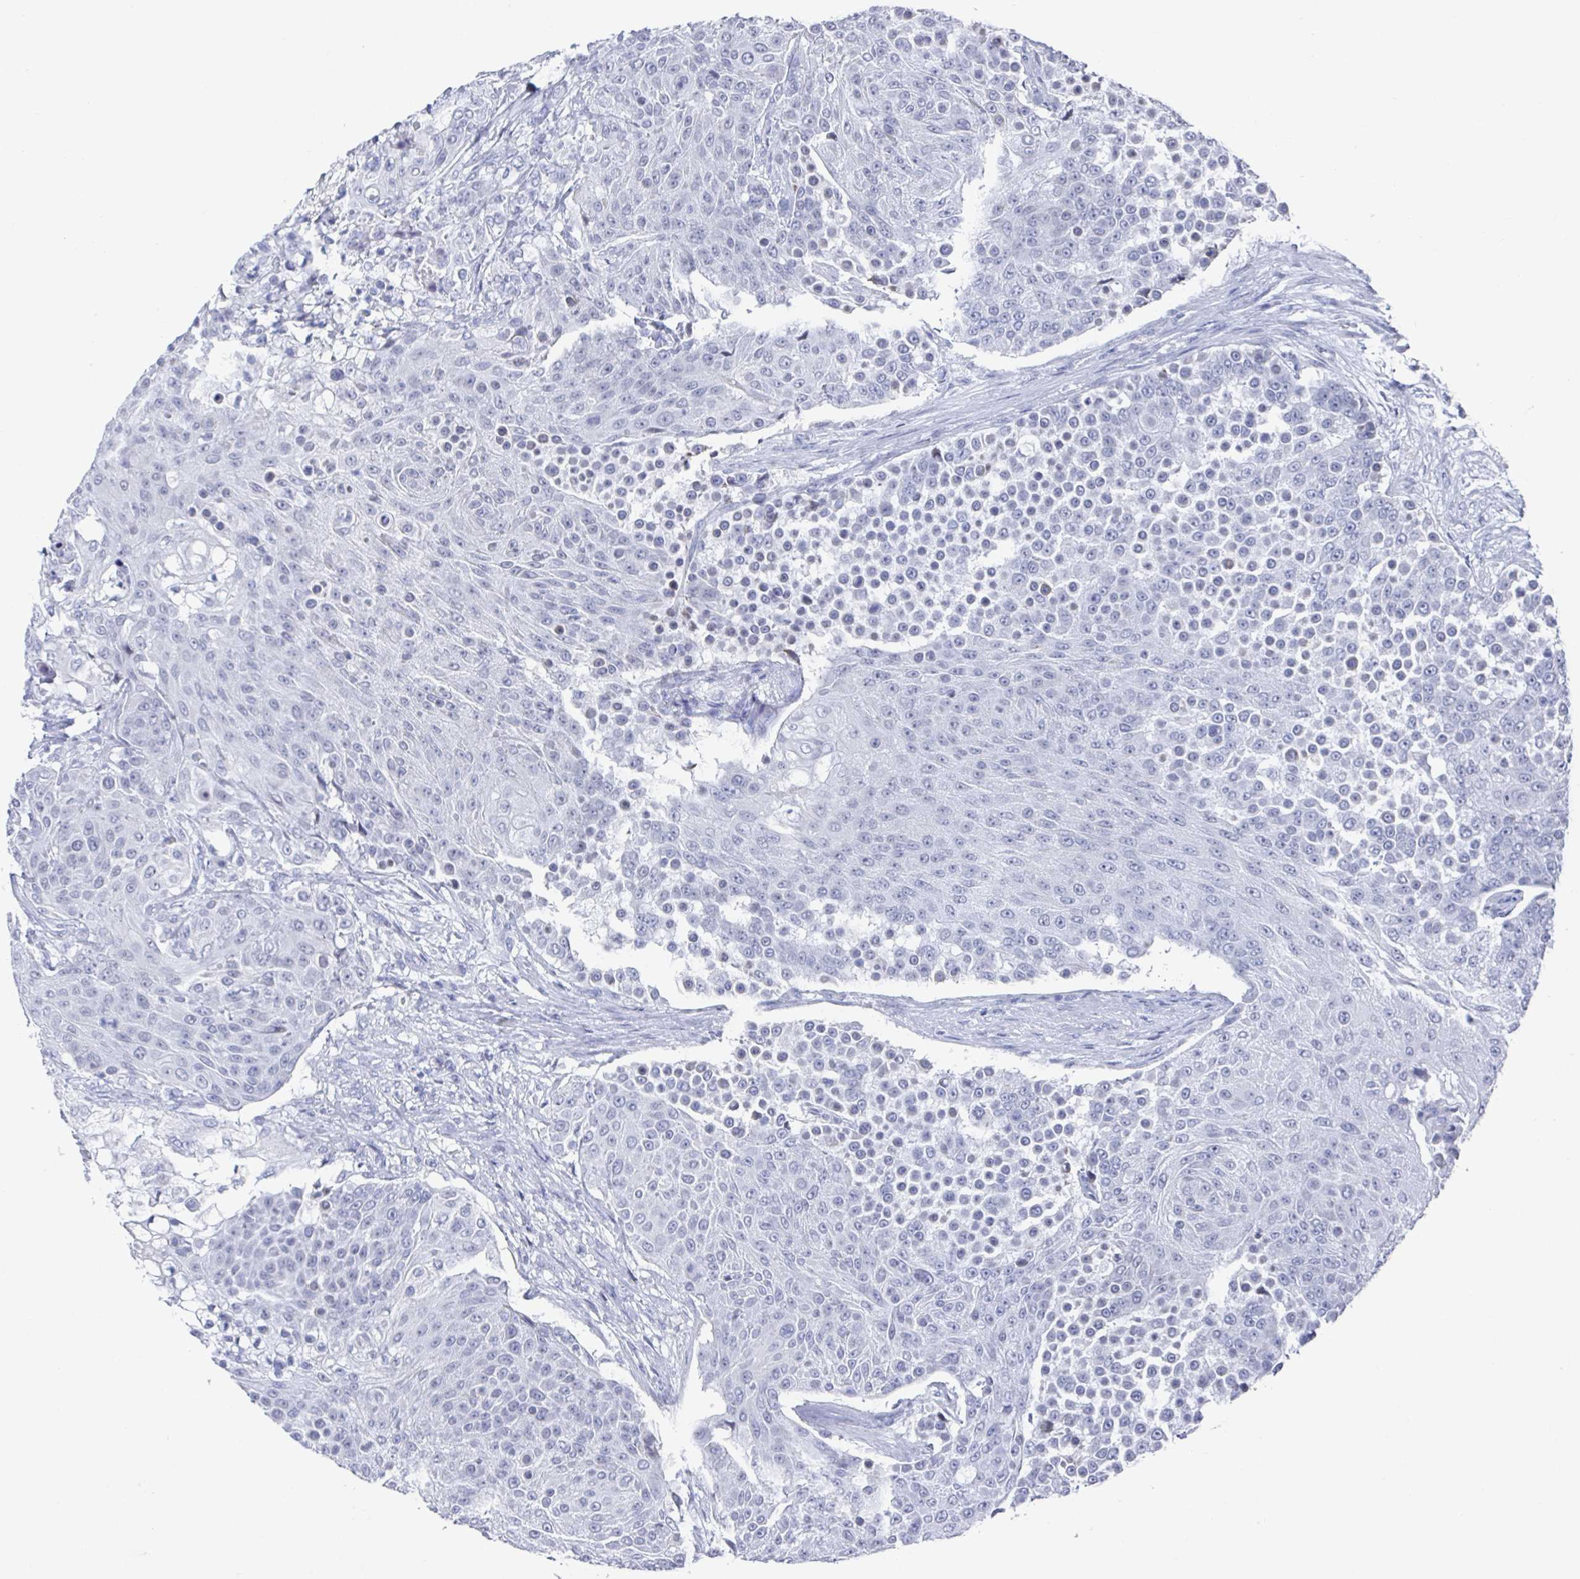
{"staining": {"intensity": "negative", "quantity": "none", "location": "none"}, "tissue": "urothelial cancer", "cell_type": "Tumor cells", "image_type": "cancer", "snomed": [{"axis": "morphology", "description": "Urothelial carcinoma, High grade"}, {"axis": "topography", "description": "Urinary bladder"}], "caption": "Immunohistochemical staining of high-grade urothelial carcinoma displays no significant staining in tumor cells.", "gene": "CAMKV", "patient": {"sex": "female", "age": 63}}